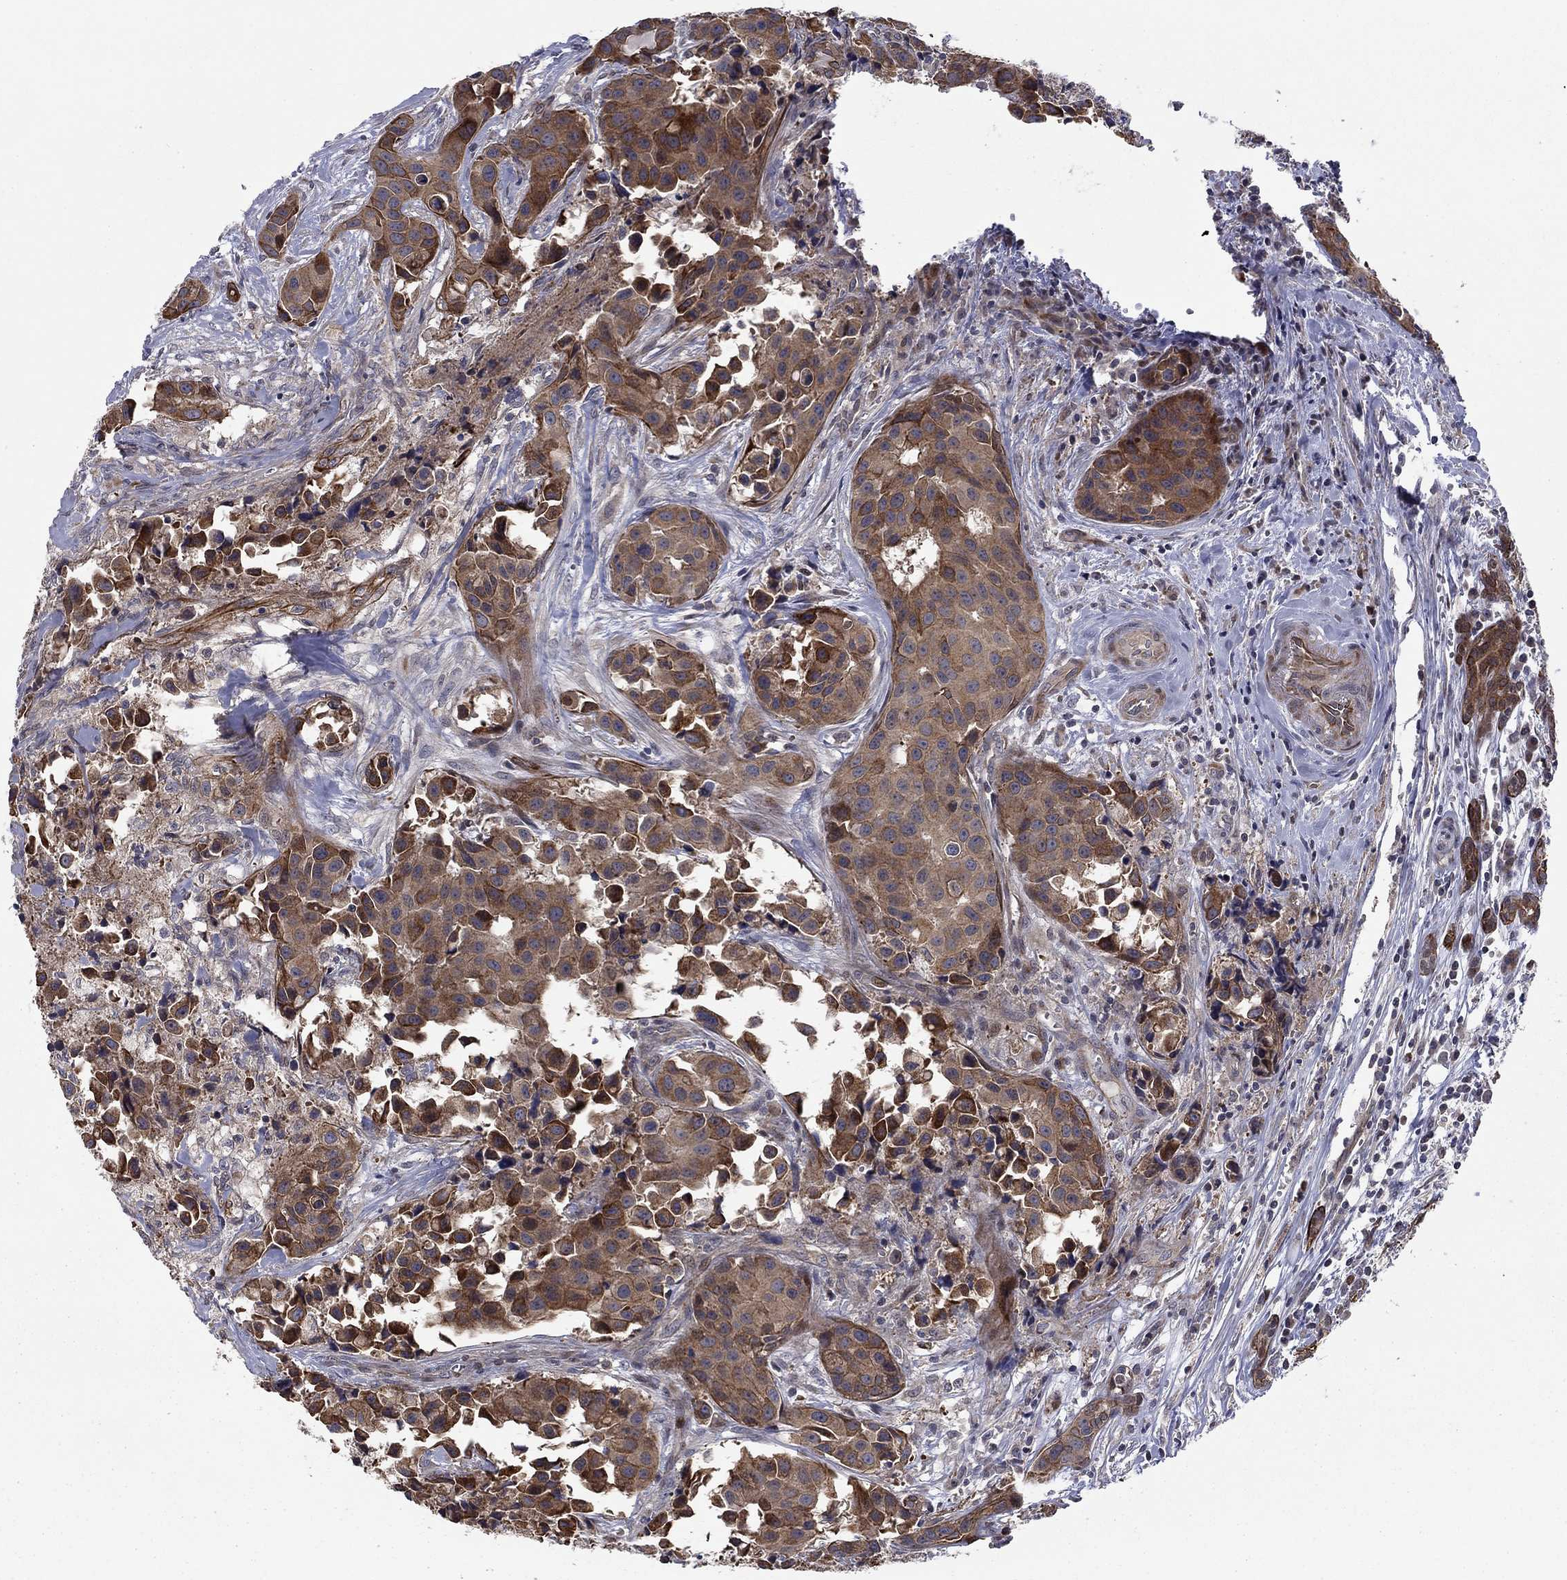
{"staining": {"intensity": "strong", "quantity": "25%-75%", "location": "cytoplasmic/membranous"}, "tissue": "head and neck cancer", "cell_type": "Tumor cells", "image_type": "cancer", "snomed": [{"axis": "morphology", "description": "Adenocarcinoma, NOS"}, {"axis": "topography", "description": "Head-Neck"}], "caption": "IHC image of neoplastic tissue: human head and neck cancer stained using immunohistochemistry reveals high levels of strong protein expression localized specifically in the cytoplasmic/membranous of tumor cells, appearing as a cytoplasmic/membranous brown color.", "gene": "BCL11A", "patient": {"sex": "male", "age": 76}}